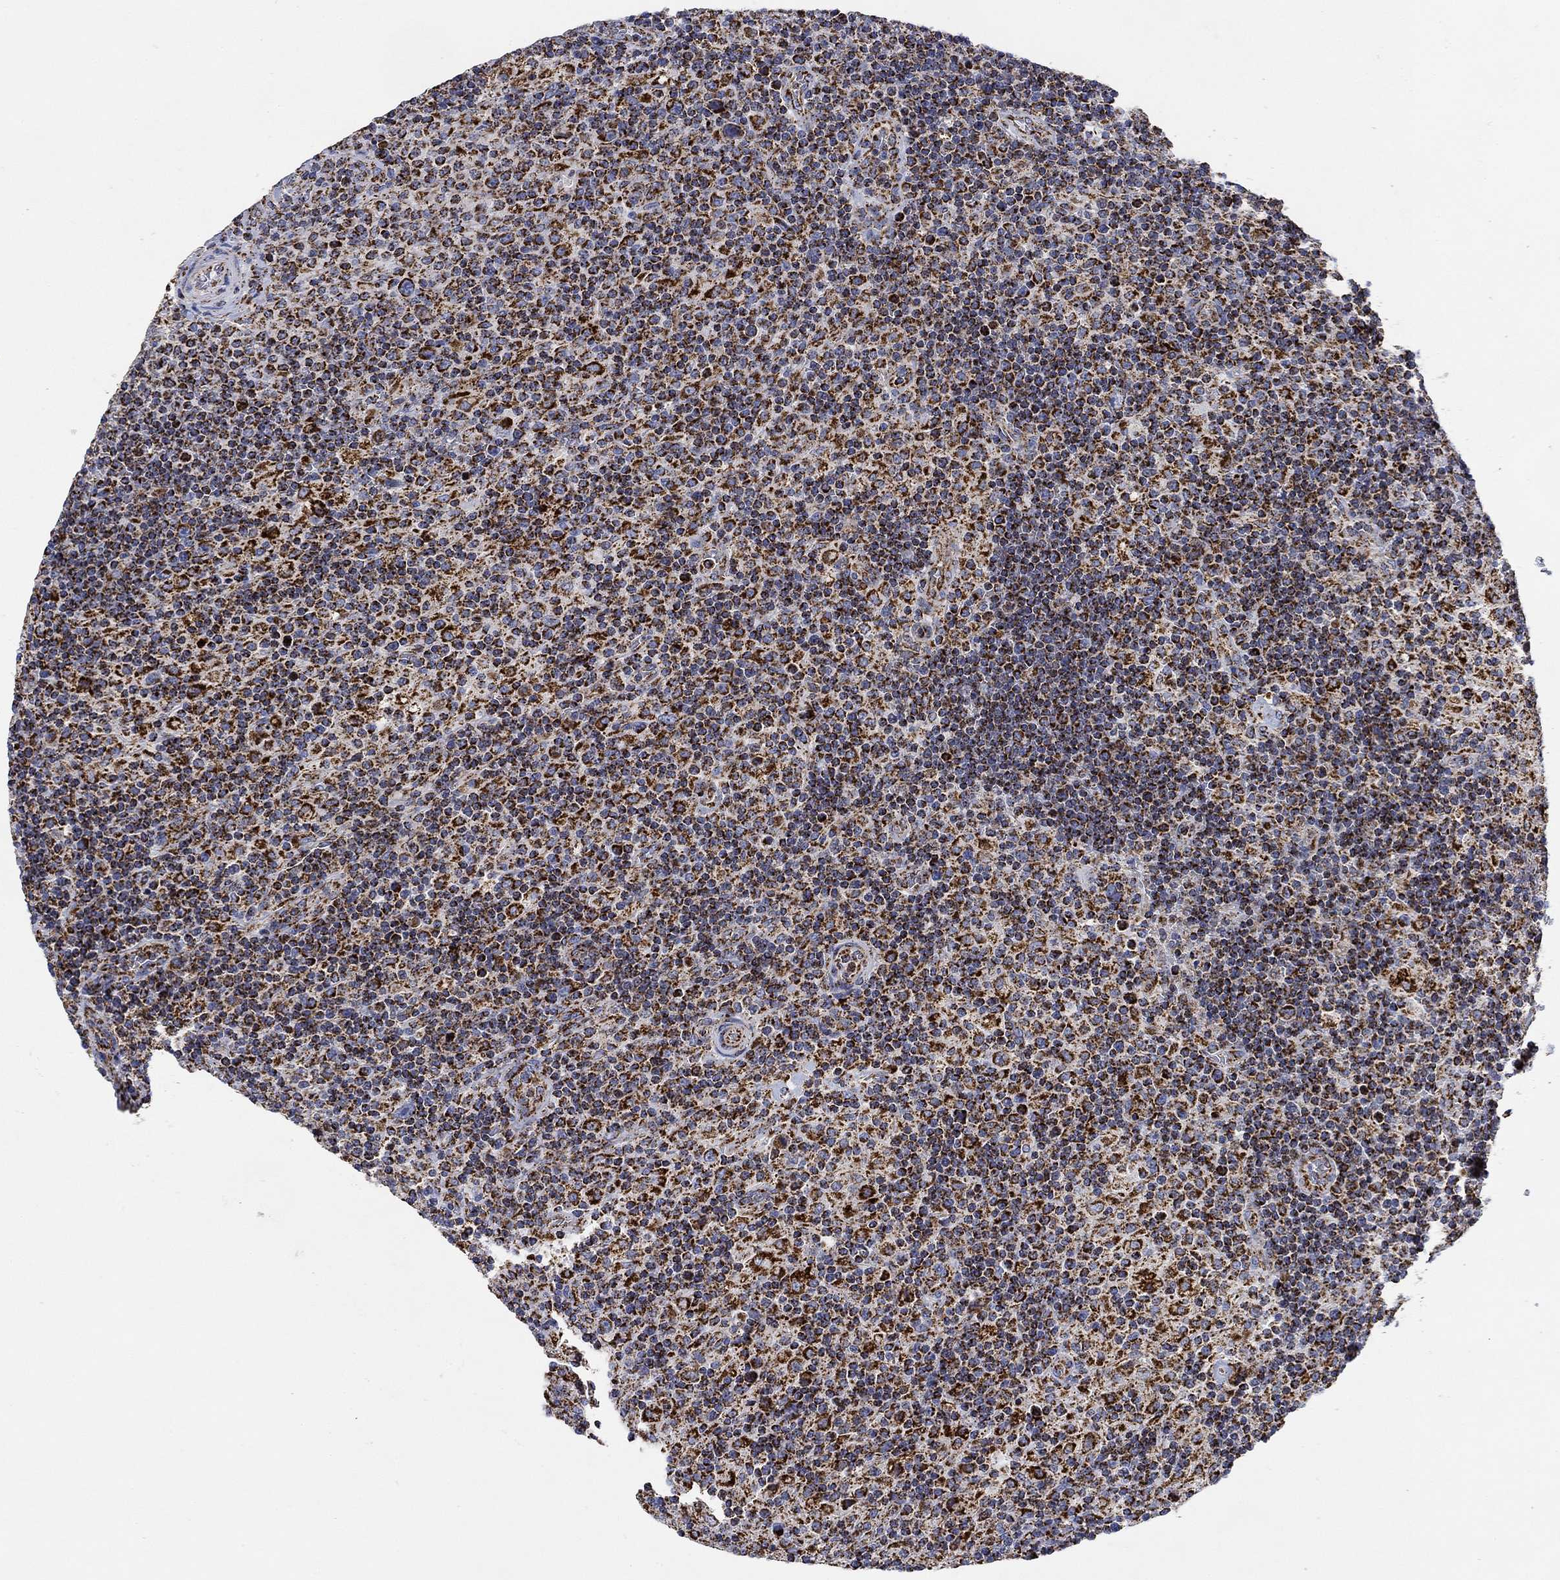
{"staining": {"intensity": "strong", "quantity": ">75%", "location": "cytoplasmic/membranous"}, "tissue": "lymphoma", "cell_type": "Tumor cells", "image_type": "cancer", "snomed": [{"axis": "morphology", "description": "Hodgkin's disease, NOS"}, {"axis": "topography", "description": "Lymph node"}], "caption": "Tumor cells show high levels of strong cytoplasmic/membranous positivity in about >75% of cells in human lymphoma.", "gene": "NDUFS3", "patient": {"sex": "male", "age": 70}}